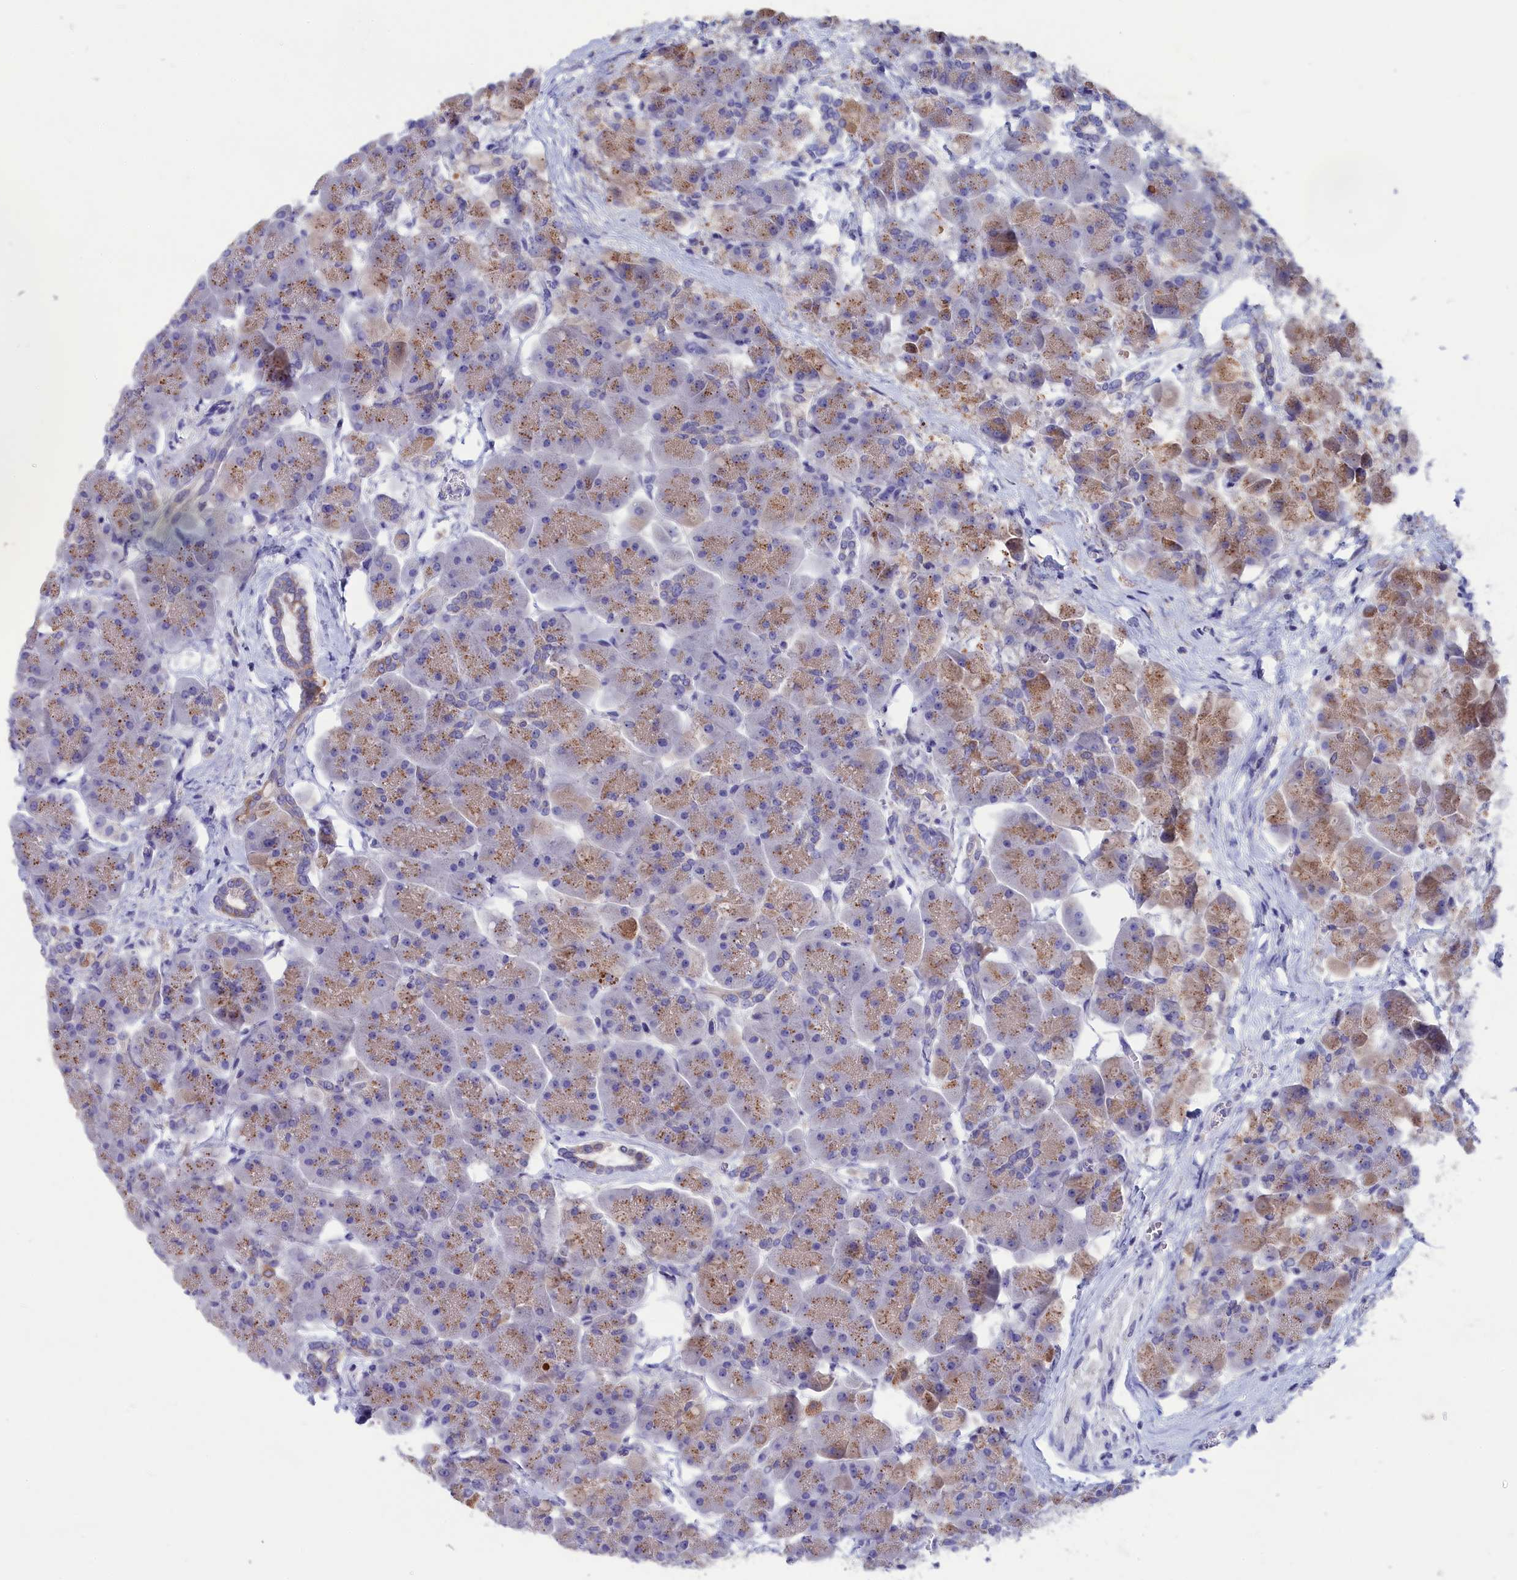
{"staining": {"intensity": "moderate", "quantity": ">75%", "location": "cytoplasmic/membranous"}, "tissue": "pancreas", "cell_type": "Exocrine glandular cells", "image_type": "normal", "snomed": [{"axis": "morphology", "description": "Normal tissue, NOS"}, {"axis": "topography", "description": "Pancreas"}], "caption": "Immunohistochemical staining of benign human pancreas shows >75% levels of moderate cytoplasmic/membranous protein staining in about >75% of exocrine glandular cells.", "gene": "PRDM12", "patient": {"sex": "male", "age": 66}}